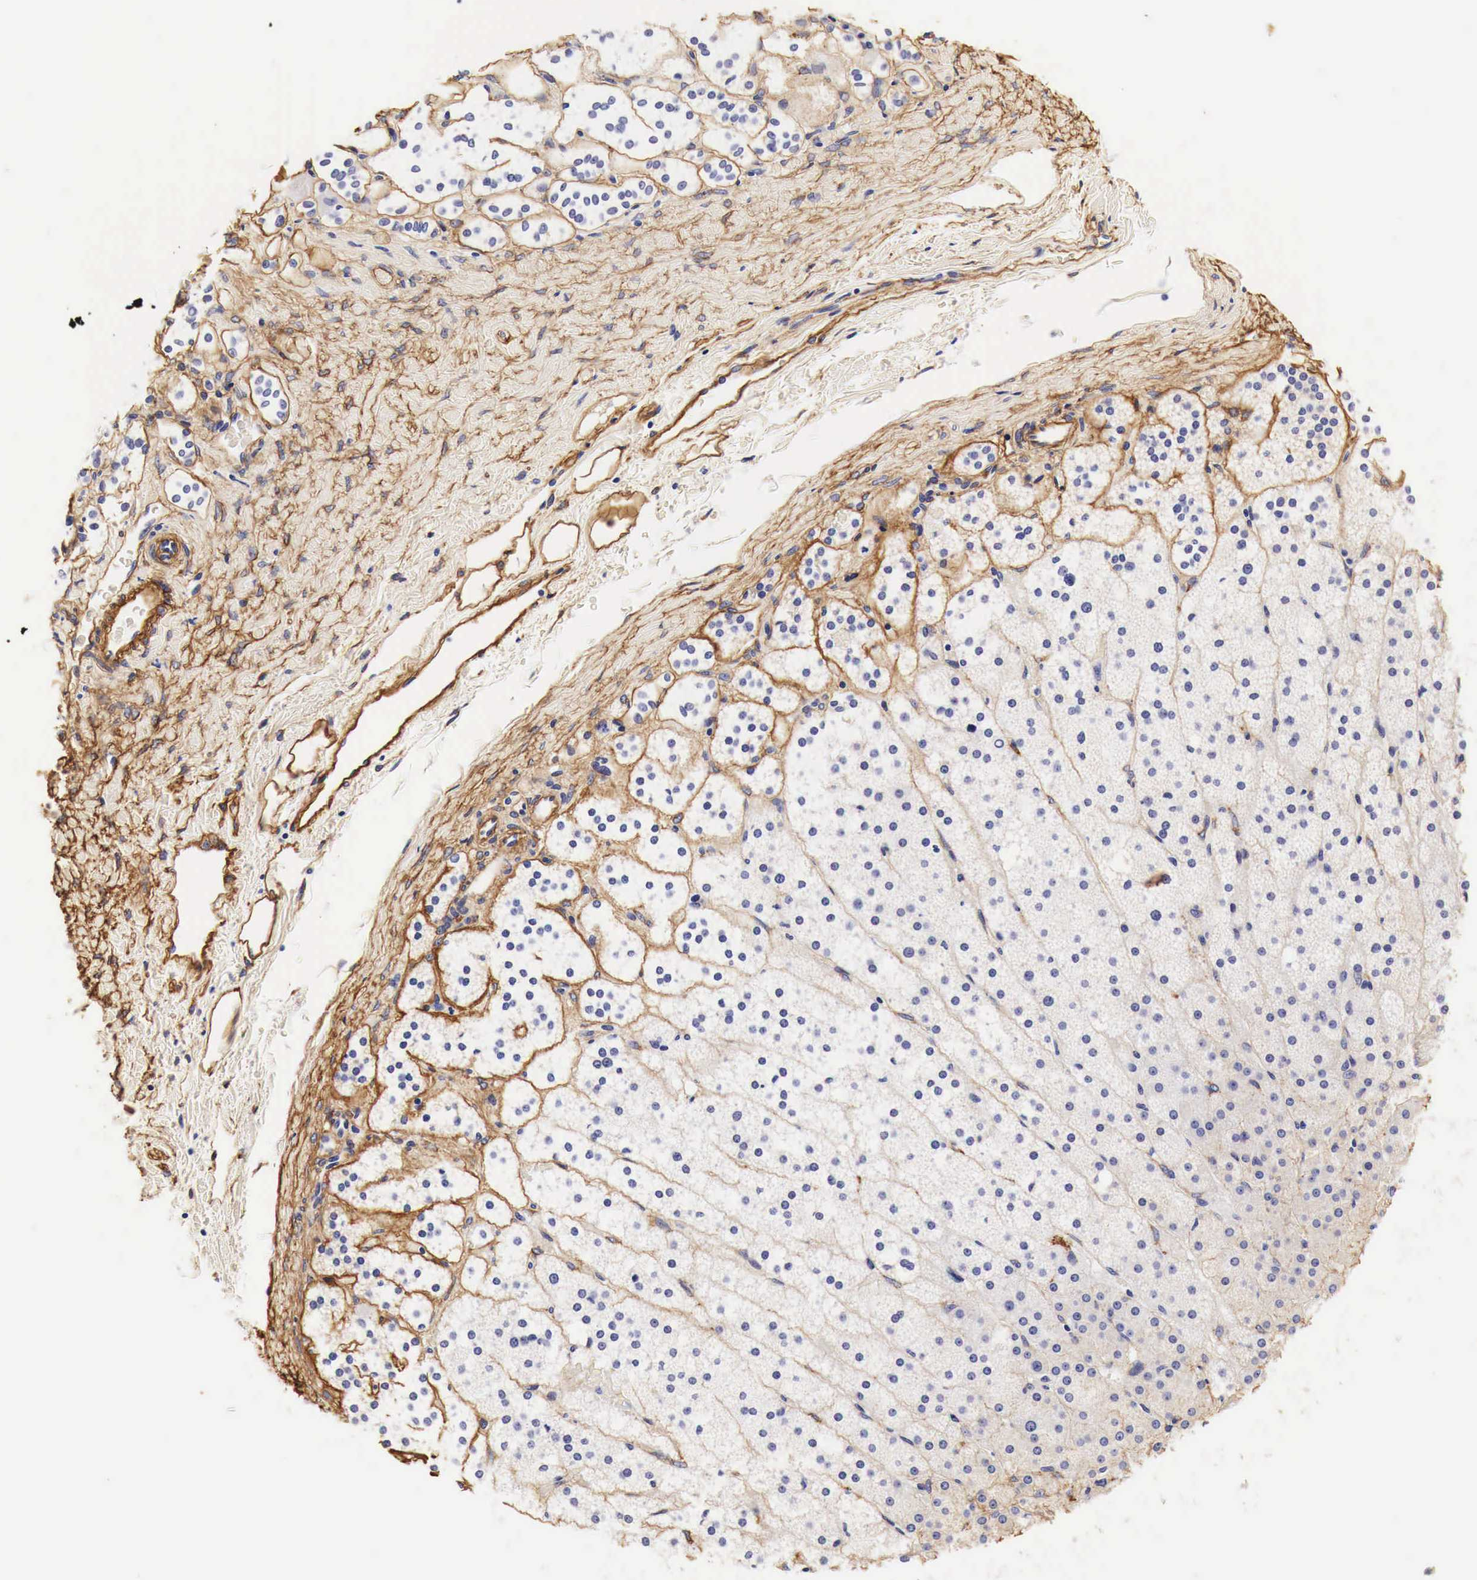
{"staining": {"intensity": "negative", "quantity": "none", "location": "none"}, "tissue": "adrenal gland", "cell_type": "Glandular cells", "image_type": "normal", "snomed": [{"axis": "morphology", "description": "Normal tissue, NOS"}, {"axis": "topography", "description": "Adrenal gland"}], "caption": "A micrograph of human adrenal gland is negative for staining in glandular cells.", "gene": "LAMB2", "patient": {"sex": "male", "age": 53}}